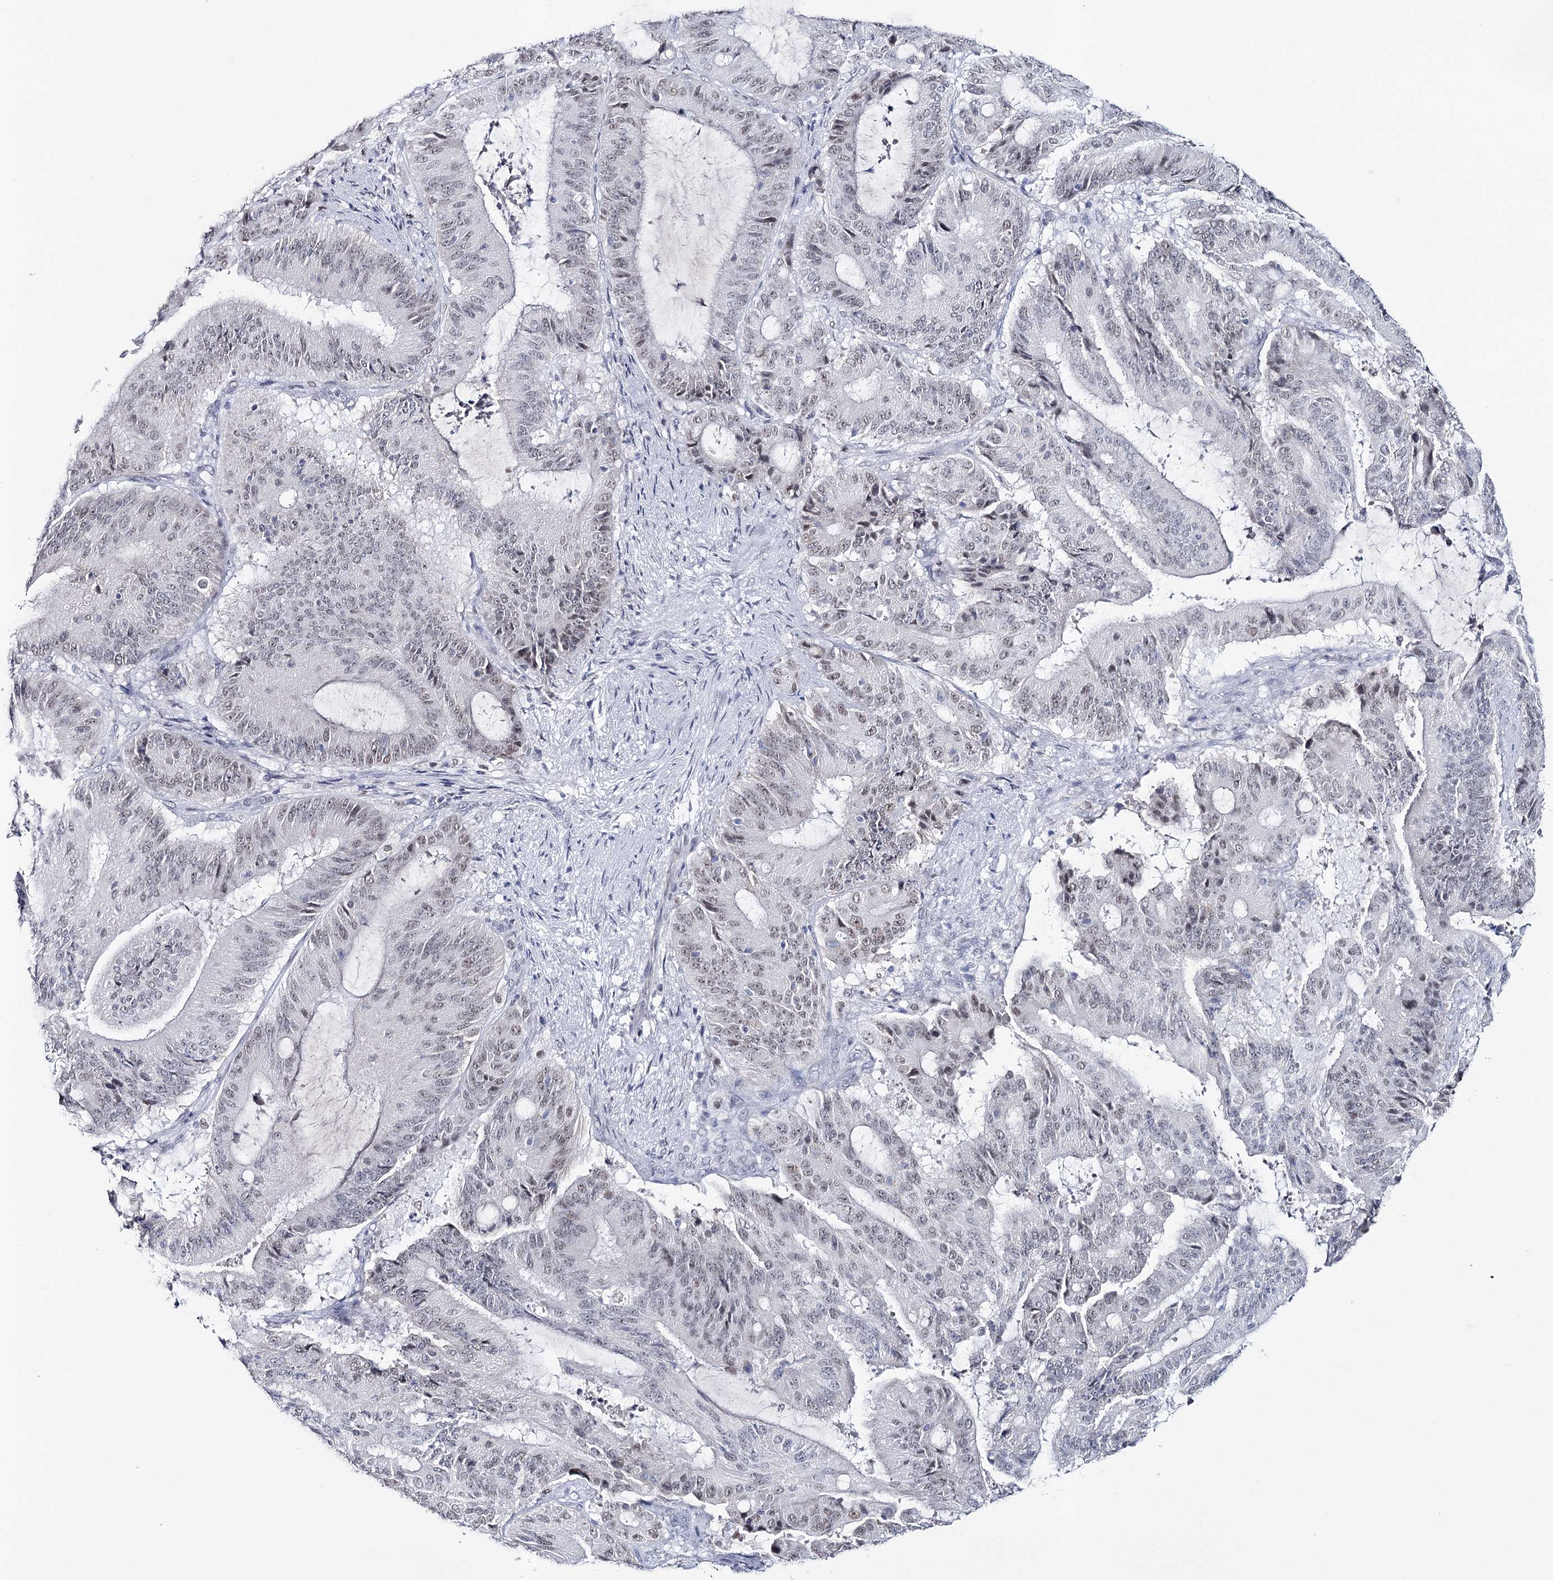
{"staining": {"intensity": "weak", "quantity": ">75%", "location": "nuclear"}, "tissue": "liver cancer", "cell_type": "Tumor cells", "image_type": "cancer", "snomed": [{"axis": "morphology", "description": "Normal tissue, NOS"}, {"axis": "morphology", "description": "Cholangiocarcinoma"}, {"axis": "topography", "description": "Liver"}, {"axis": "topography", "description": "Peripheral nerve tissue"}], "caption": "This photomicrograph reveals immunohistochemistry (IHC) staining of liver cancer (cholangiocarcinoma), with low weak nuclear staining in about >75% of tumor cells.", "gene": "ZC3H8", "patient": {"sex": "female", "age": 73}}